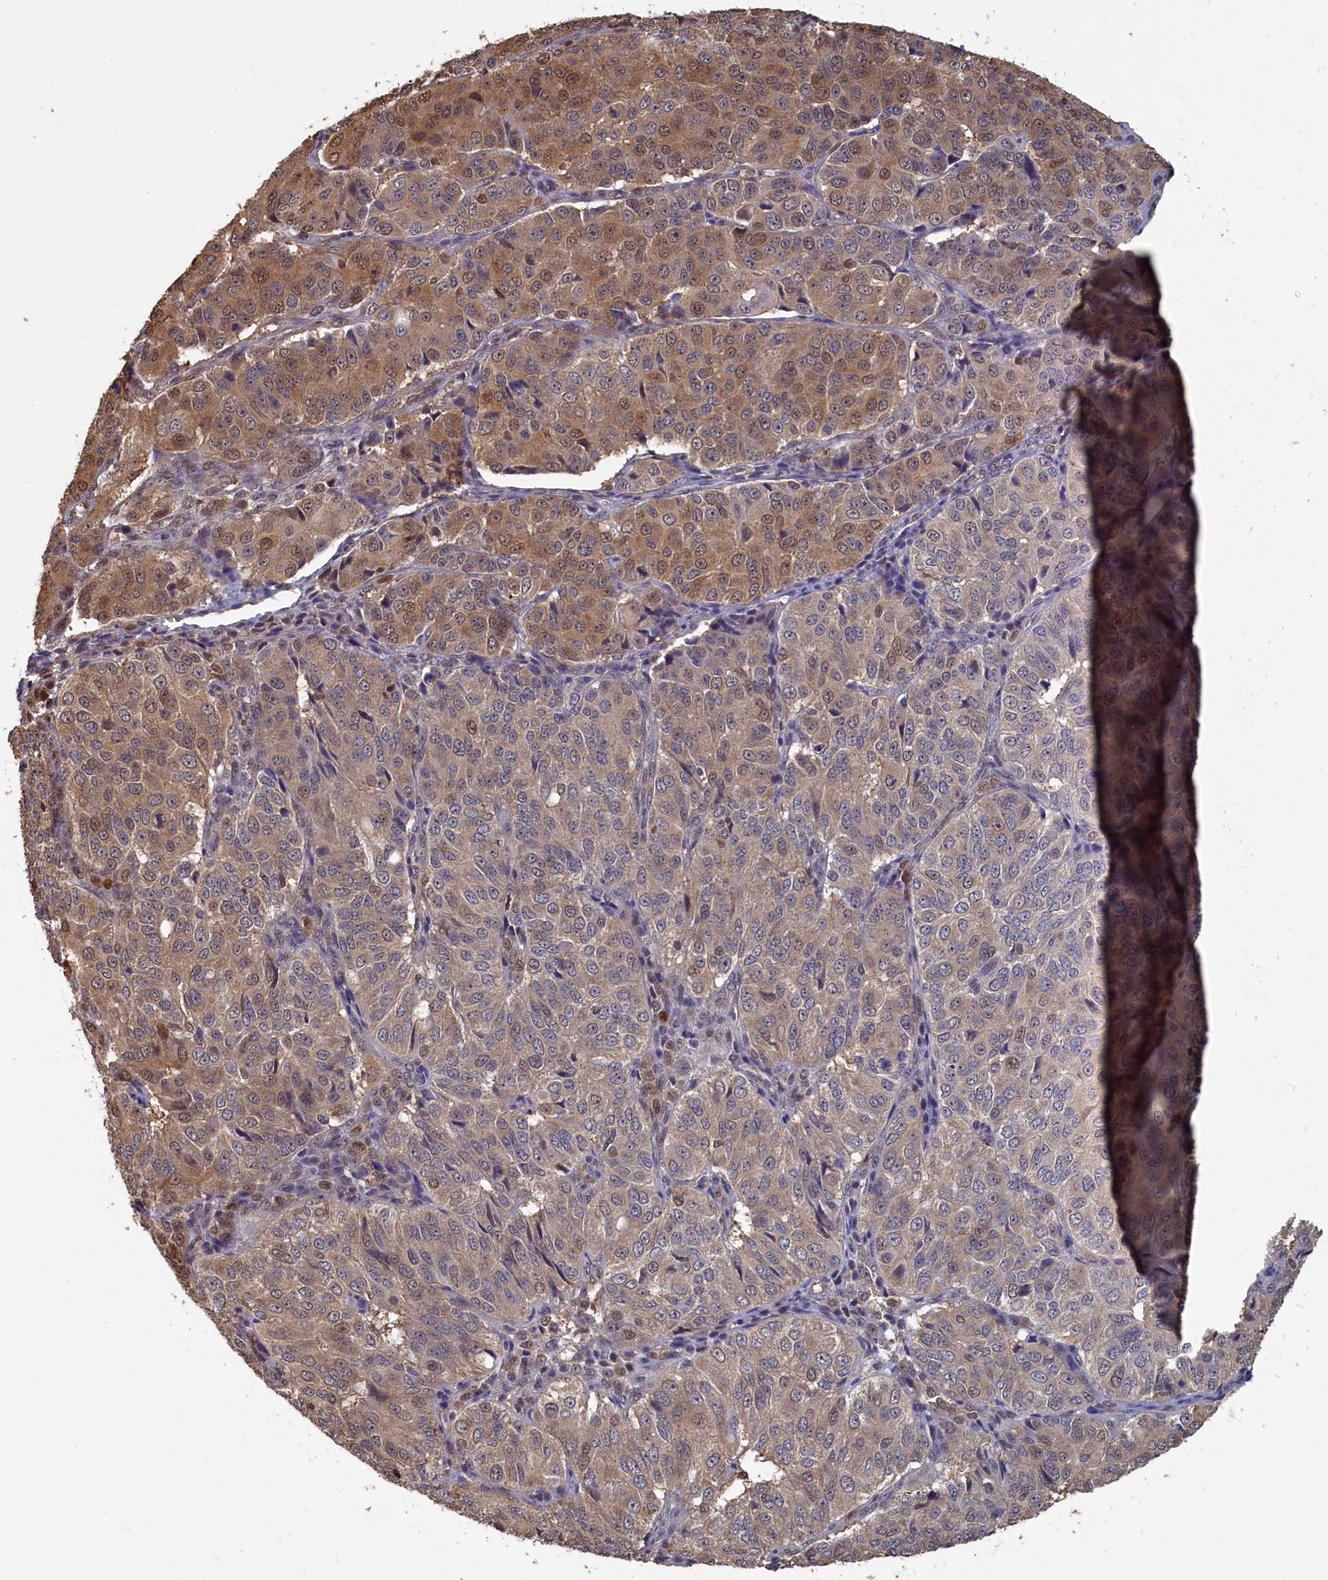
{"staining": {"intensity": "moderate", "quantity": ">75%", "location": "cytoplasmic/membranous"}, "tissue": "ovarian cancer", "cell_type": "Tumor cells", "image_type": "cancer", "snomed": [{"axis": "morphology", "description": "Carcinoma, endometroid"}, {"axis": "topography", "description": "Ovary"}], "caption": "Ovarian cancer tissue displays moderate cytoplasmic/membranous expression in about >75% of tumor cells", "gene": "UCHL3", "patient": {"sex": "female", "age": 51}}